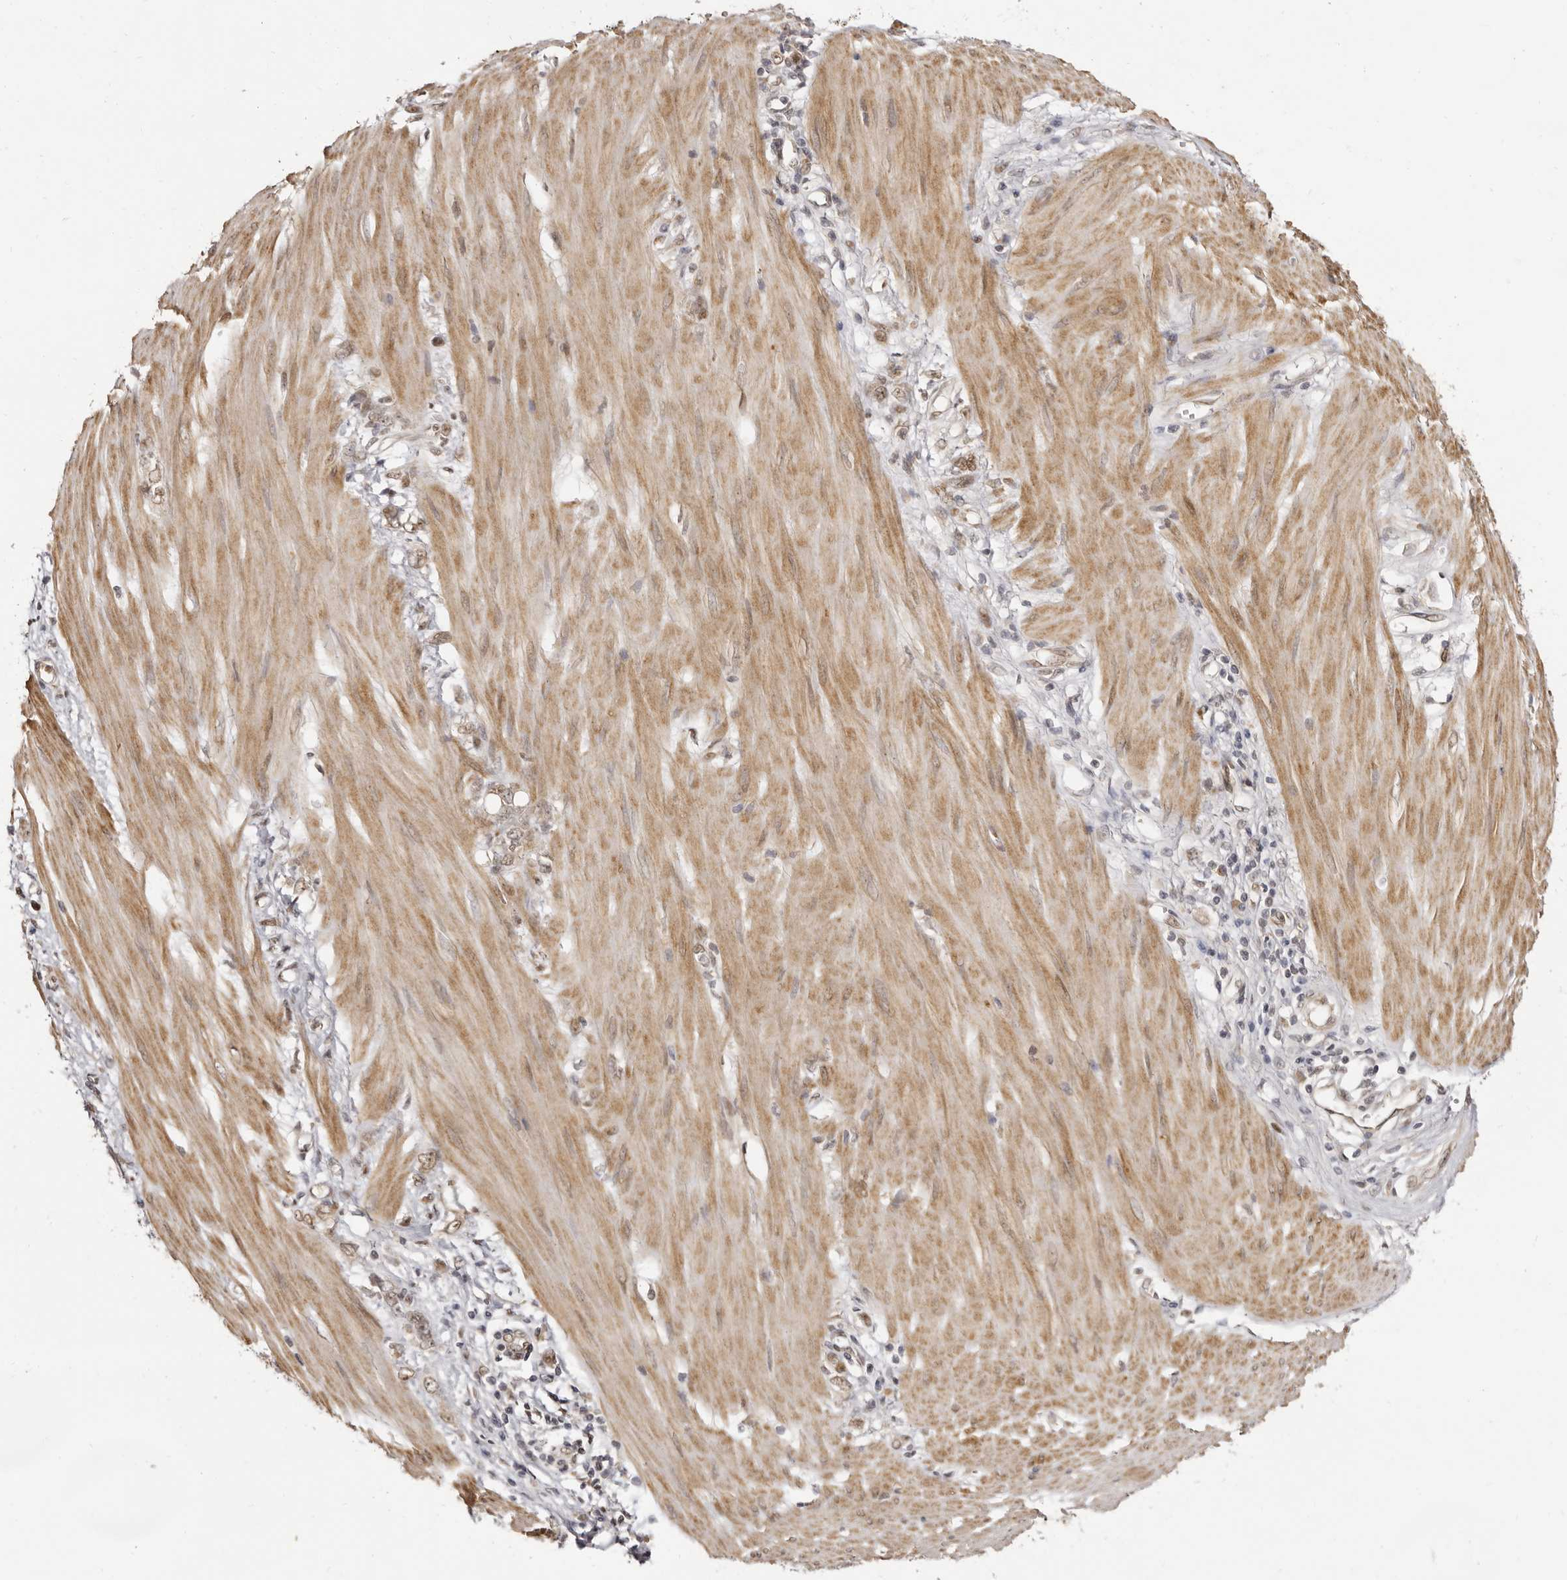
{"staining": {"intensity": "moderate", "quantity": ">75%", "location": "nuclear"}, "tissue": "stomach cancer", "cell_type": "Tumor cells", "image_type": "cancer", "snomed": [{"axis": "morphology", "description": "Adenocarcinoma, NOS"}, {"axis": "topography", "description": "Stomach"}], "caption": "Immunohistochemical staining of human stomach adenocarcinoma displays medium levels of moderate nuclear protein staining in about >75% of tumor cells.", "gene": "ZNF326", "patient": {"sex": "female", "age": 76}}